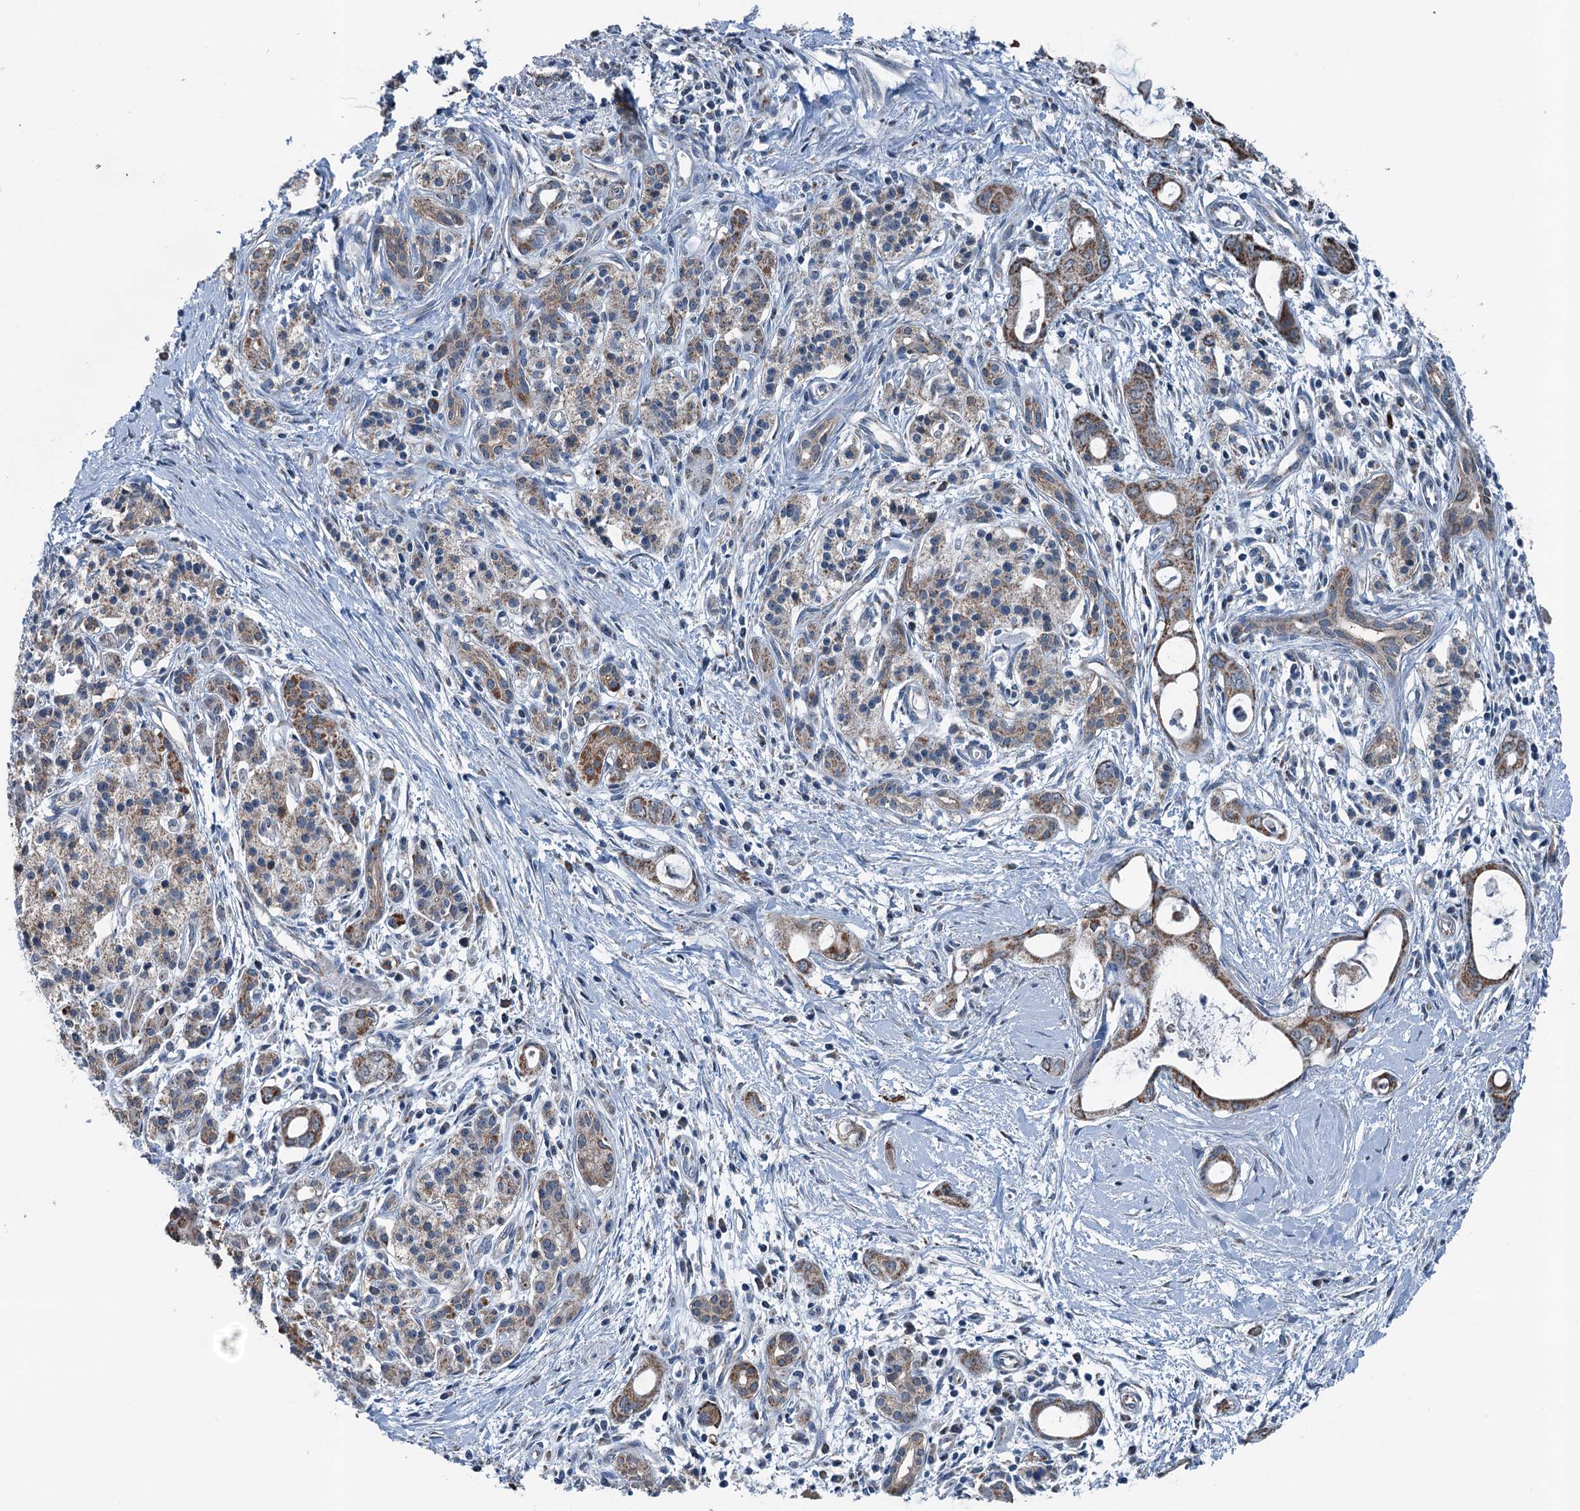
{"staining": {"intensity": "moderate", "quantity": ">75%", "location": "cytoplasmic/membranous"}, "tissue": "pancreatic cancer", "cell_type": "Tumor cells", "image_type": "cancer", "snomed": [{"axis": "morphology", "description": "Adenocarcinoma, NOS"}, {"axis": "topography", "description": "Pancreas"}], "caption": "IHC image of human pancreatic adenocarcinoma stained for a protein (brown), which demonstrates medium levels of moderate cytoplasmic/membranous staining in about >75% of tumor cells.", "gene": "TRPT1", "patient": {"sex": "male", "age": 72}}